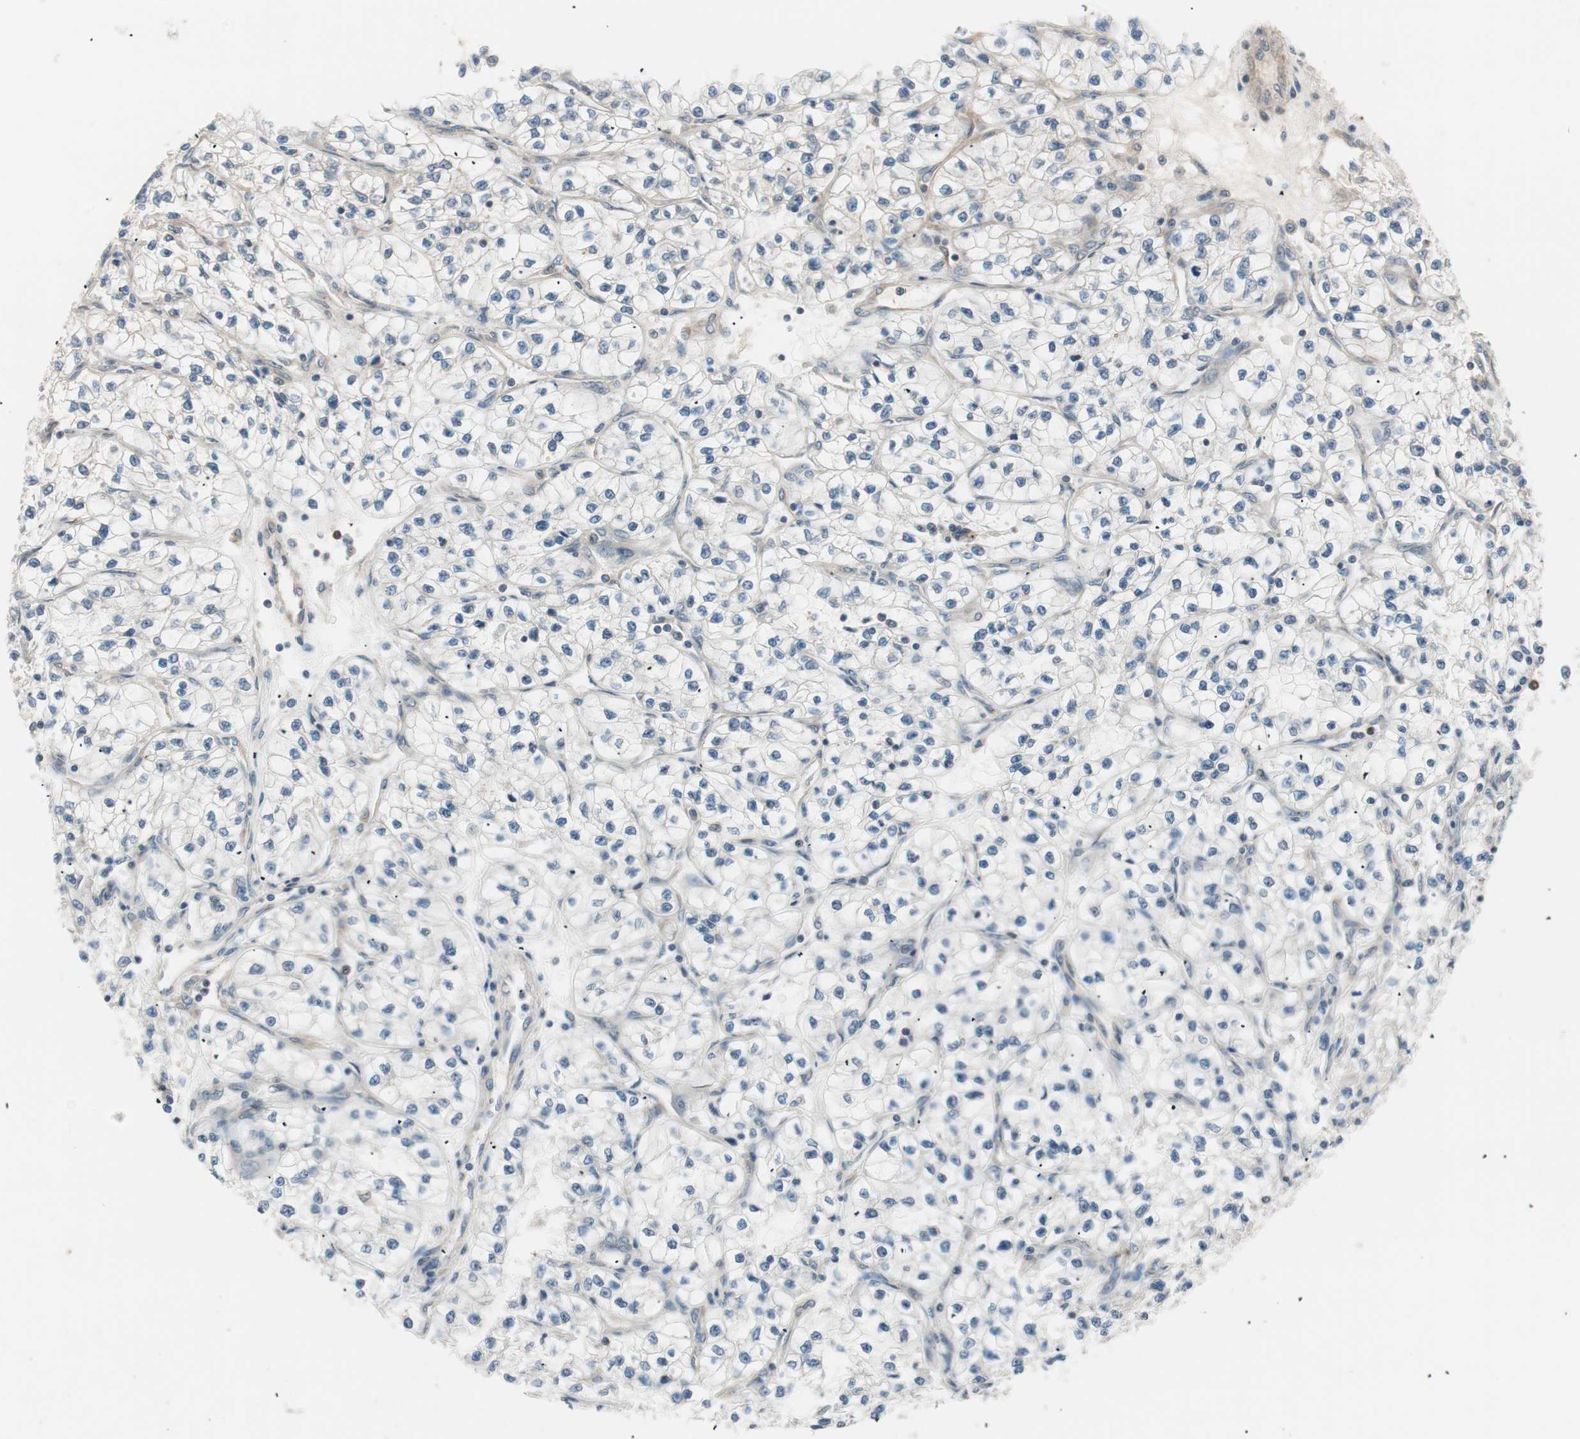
{"staining": {"intensity": "negative", "quantity": "none", "location": "none"}, "tissue": "renal cancer", "cell_type": "Tumor cells", "image_type": "cancer", "snomed": [{"axis": "morphology", "description": "Adenocarcinoma, NOS"}, {"axis": "topography", "description": "Kidney"}], "caption": "Immunohistochemical staining of human renal cancer (adenocarcinoma) shows no significant staining in tumor cells. The staining is performed using DAB (3,3'-diaminobenzidine) brown chromogen with nuclei counter-stained in using hematoxylin.", "gene": "TSG101", "patient": {"sex": "female", "age": 57}}